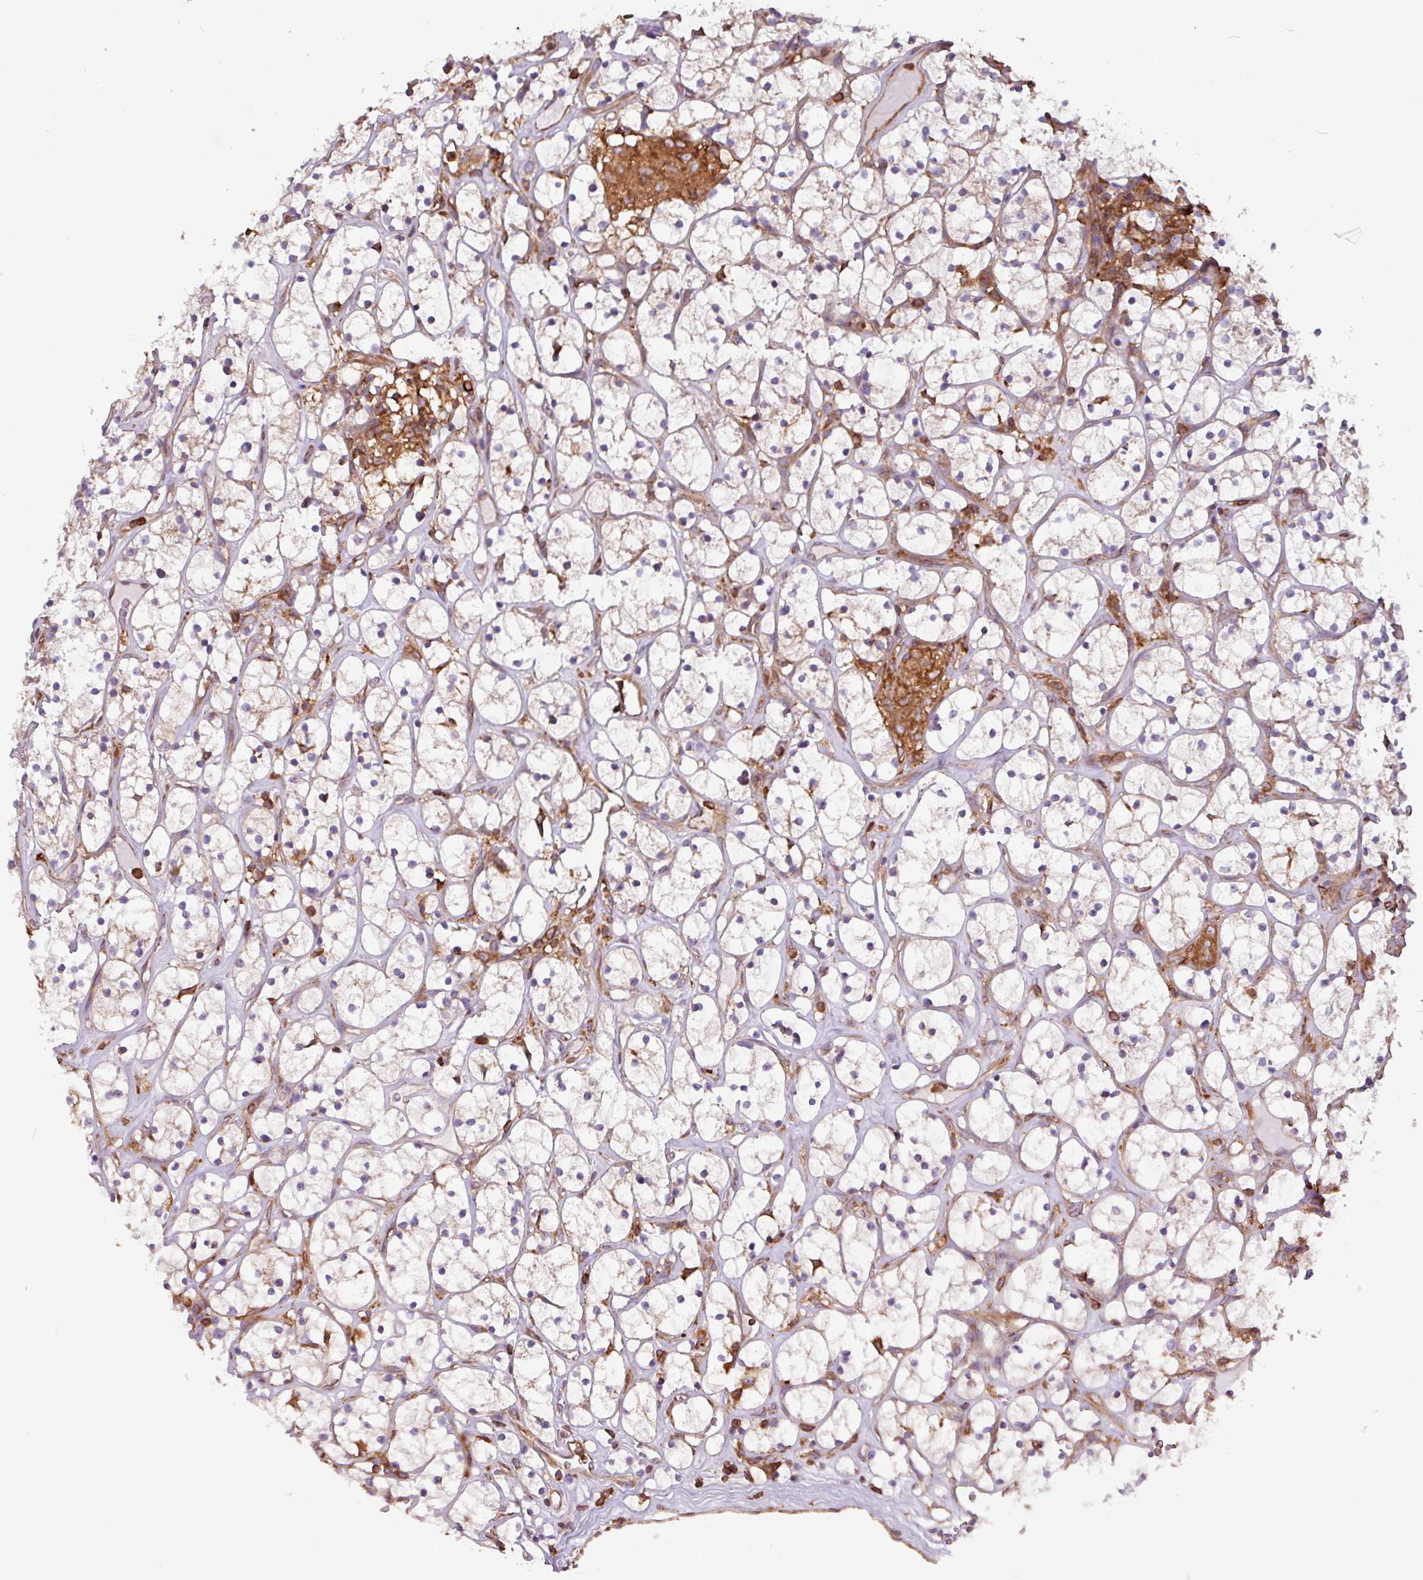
{"staining": {"intensity": "weak", "quantity": "25%-75%", "location": "cytoplasmic/membranous"}, "tissue": "renal cancer", "cell_type": "Tumor cells", "image_type": "cancer", "snomed": [{"axis": "morphology", "description": "Adenocarcinoma, NOS"}, {"axis": "topography", "description": "Kidney"}], "caption": "Renal cancer stained with IHC demonstrates weak cytoplasmic/membranous positivity in approximately 25%-75% of tumor cells. Ihc stains the protein in brown and the nuclei are stained blue.", "gene": "ACTR3", "patient": {"sex": "female", "age": 64}}